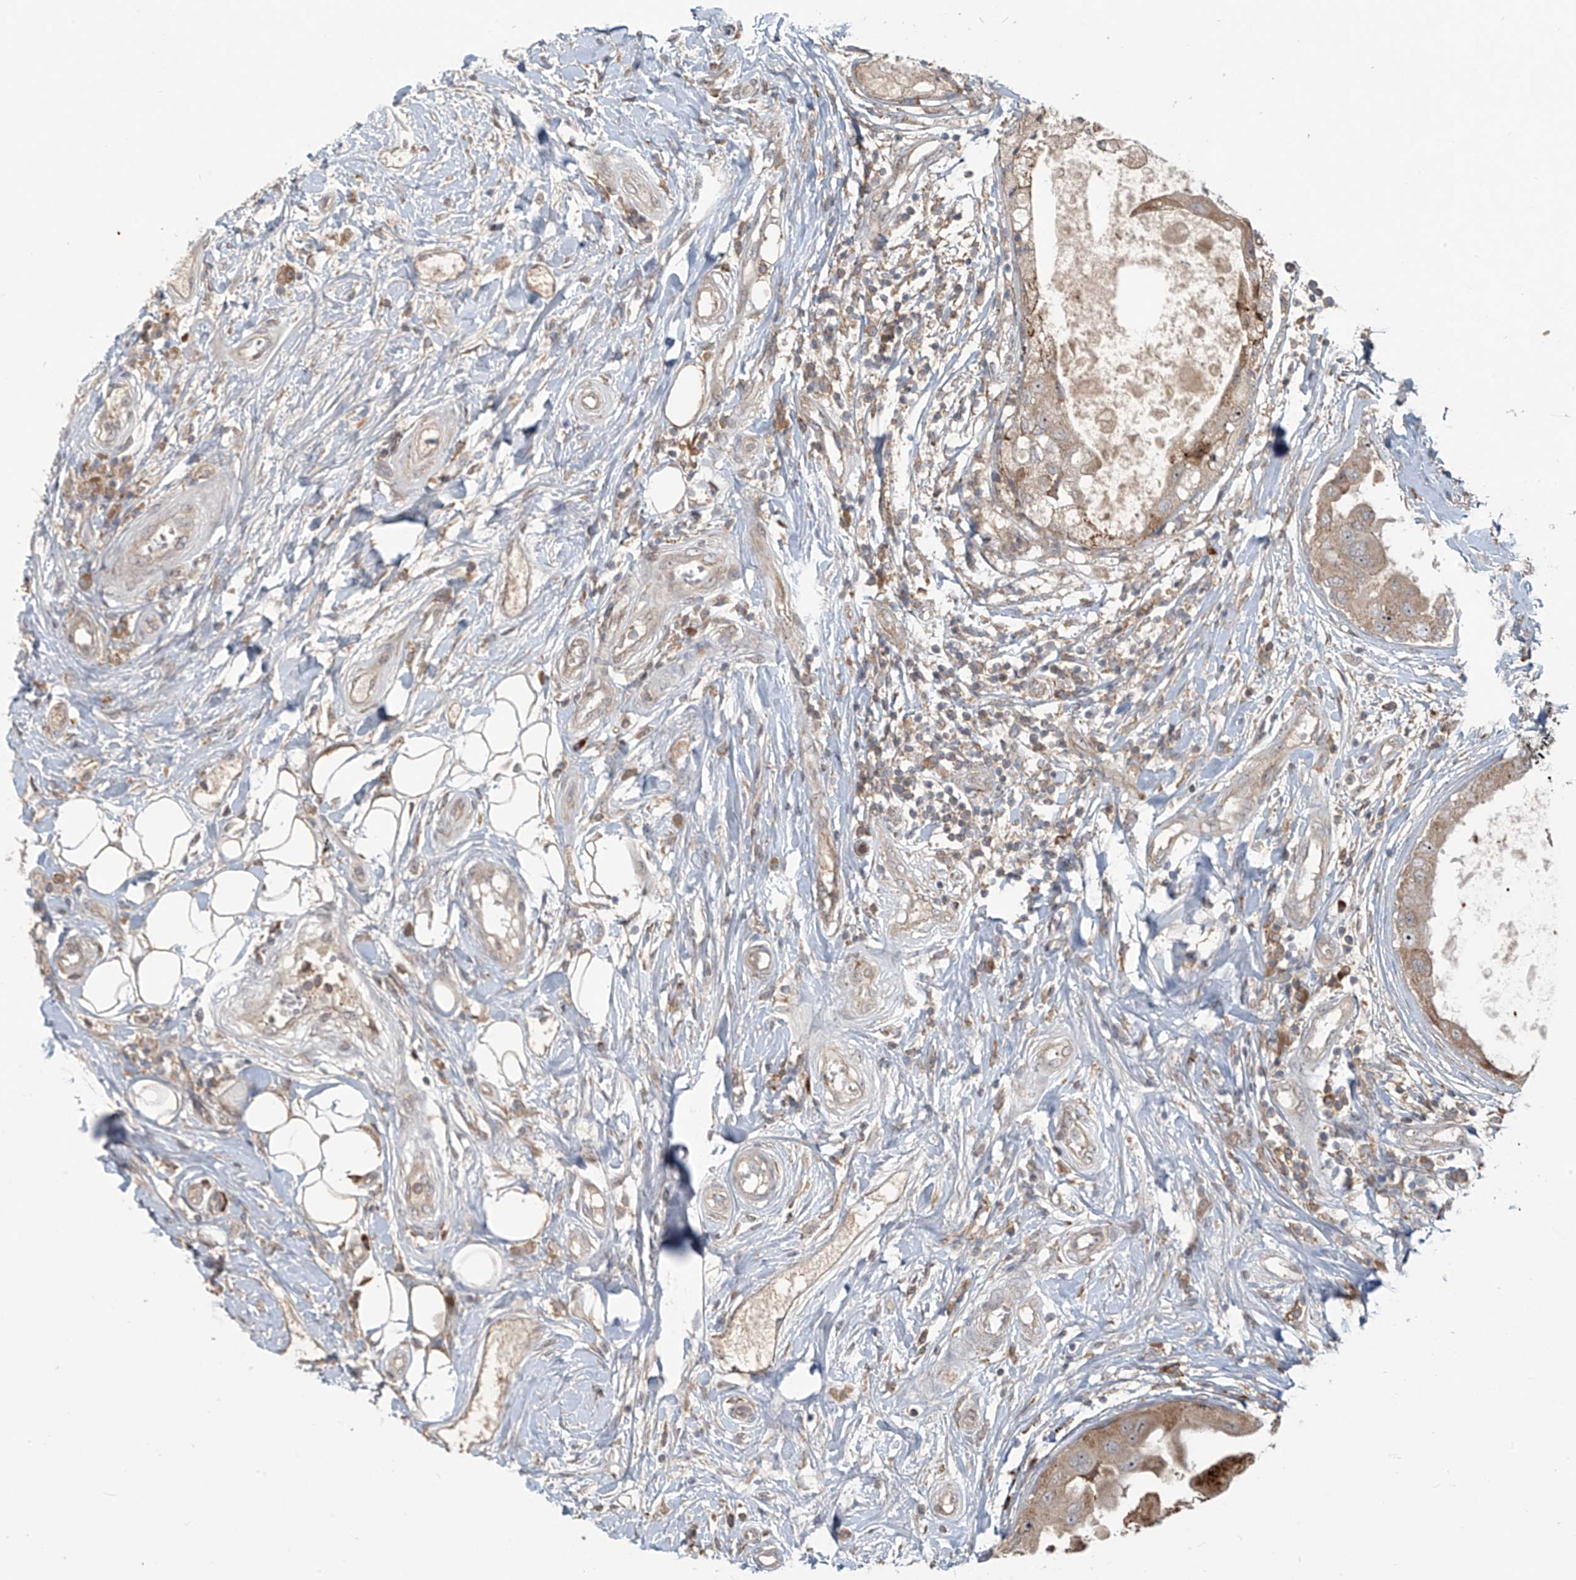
{"staining": {"intensity": "weak", "quantity": "25%-75%", "location": "cytoplasmic/membranous,nuclear"}, "tissue": "breast cancer", "cell_type": "Tumor cells", "image_type": "cancer", "snomed": [{"axis": "morphology", "description": "Duct carcinoma"}, {"axis": "topography", "description": "Breast"}], "caption": "The image exhibits staining of breast cancer, revealing weak cytoplasmic/membranous and nuclear protein positivity (brown color) within tumor cells. (IHC, brightfield microscopy, high magnification).", "gene": "KATNIP", "patient": {"sex": "female", "age": 27}}